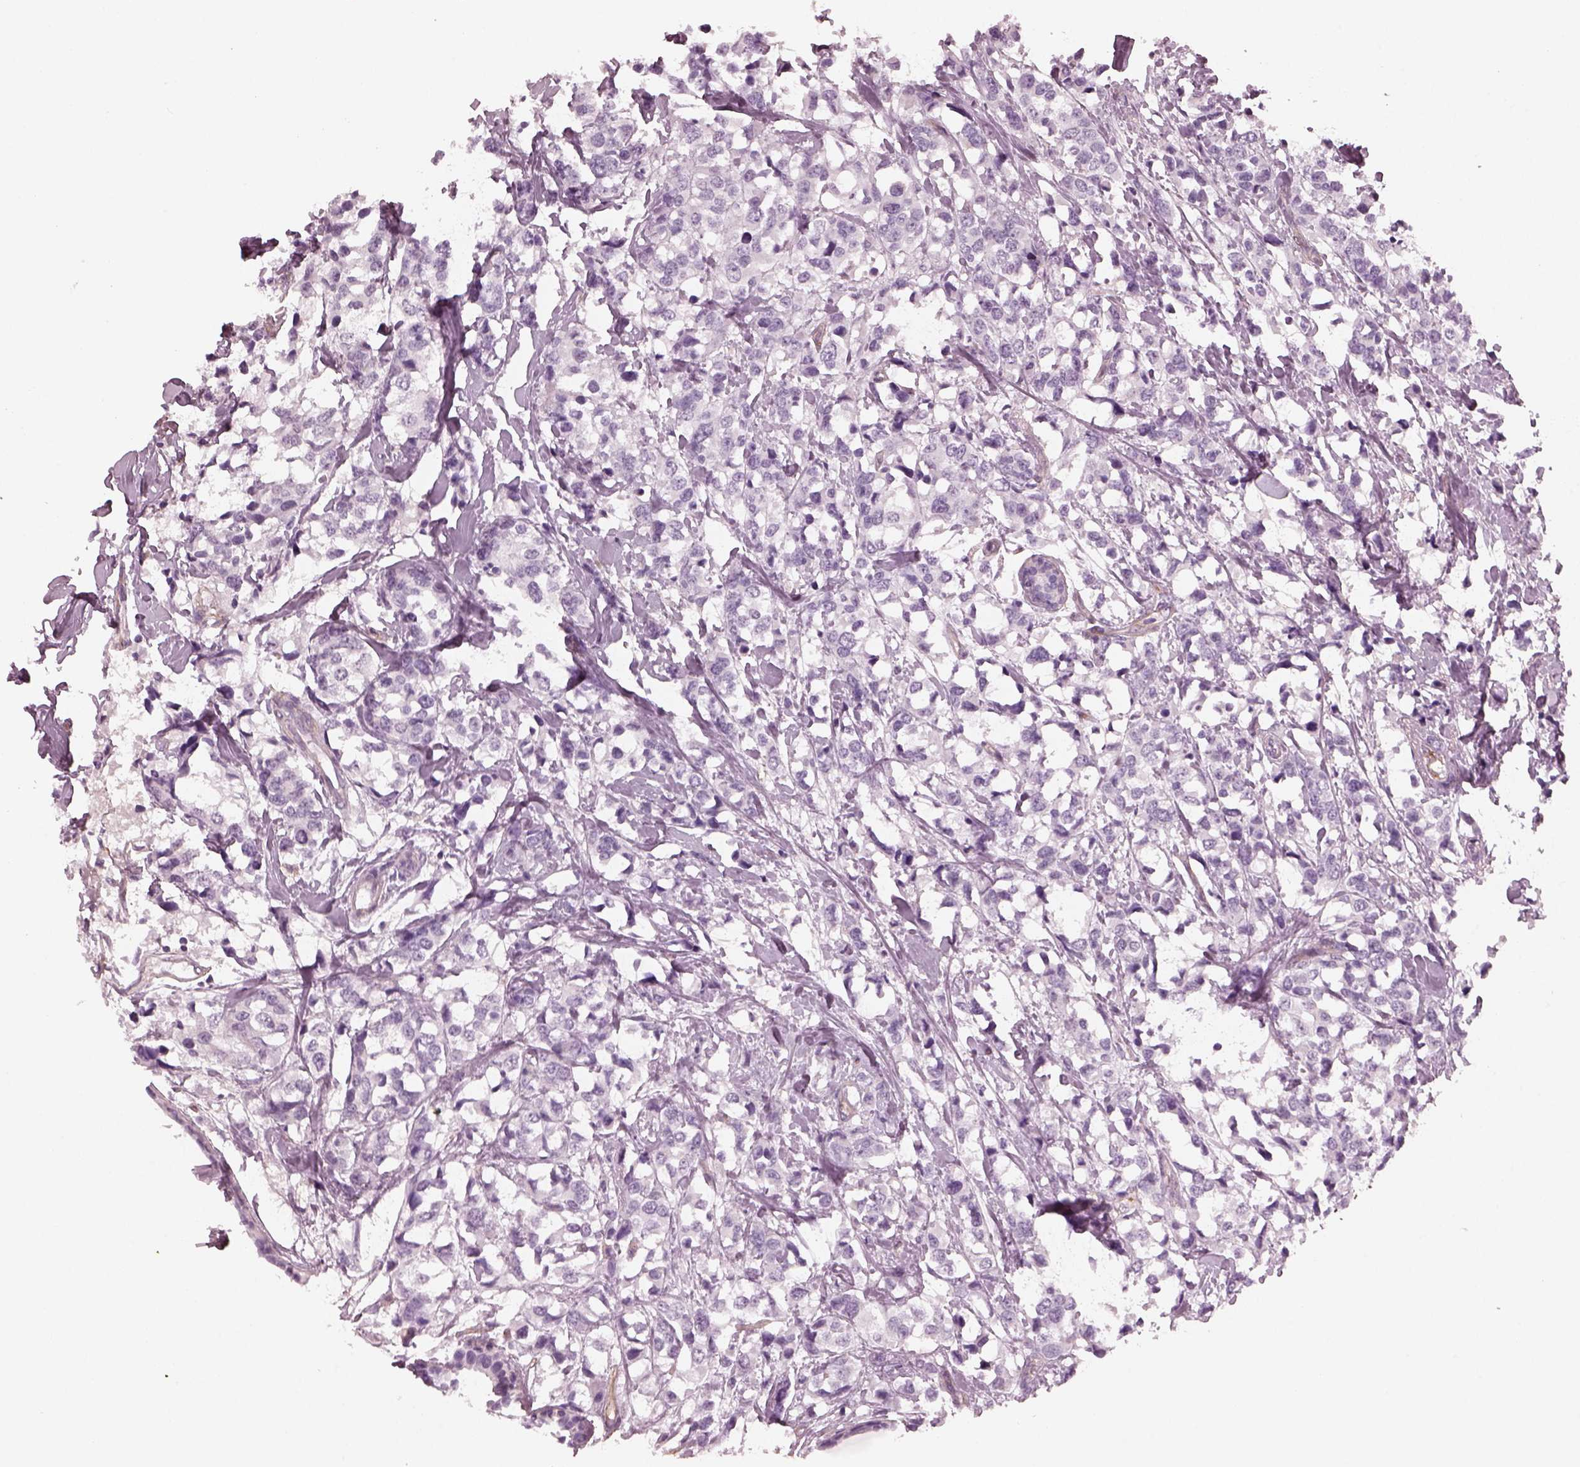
{"staining": {"intensity": "negative", "quantity": "none", "location": "none"}, "tissue": "breast cancer", "cell_type": "Tumor cells", "image_type": "cancer", "snomed": [{"axis": "morphology", "description": "Lobular carcinoma"}, {"axis": "topography", "description": "Breast"}], "caption": "Immunohistochemistry (IHC) of breast cancer shows no staining in tumor cells. (DAB immunohistochemistry (IHC), high magnification).", "gene": "EIF4E1B", "patient": {"sex": "female", "age": 59}}